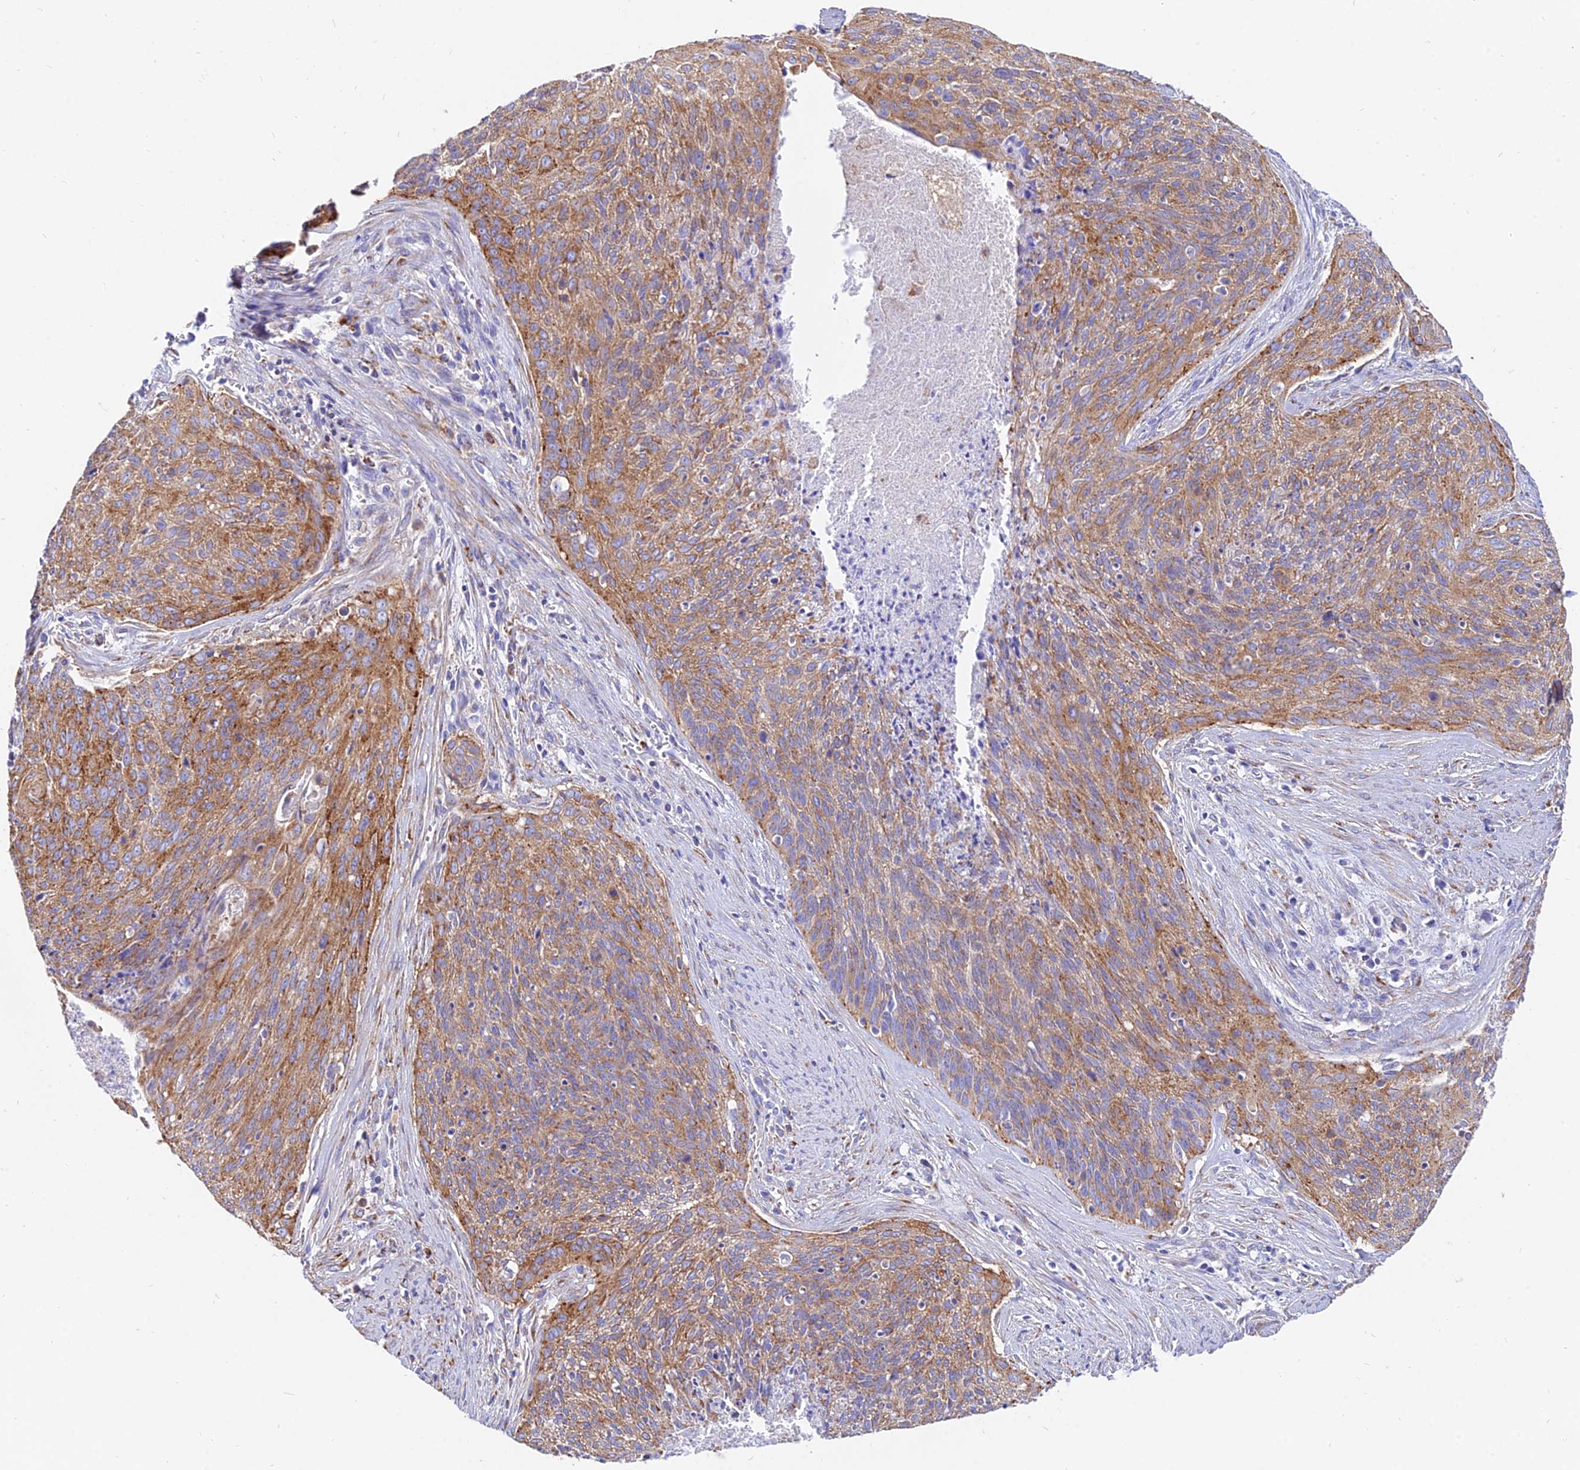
{"staining": {"intensity": "strong", "quantity": ">75%", "location": "cytoplasmic/membranous"}, "tissue": "cervical cancer", "cell_type": "Tumor cells", "image_type": "cancer", "snomed": [{"axis": "morphology", "description": "Squamous cell carcinoma, NOS"}, {"axis": "topography", "description": "Cervix"}], "caption": "Tumor cells demonstrate strong cytoplasmic/membranous positivity in approximately >75% of cells in cervical cancer (squamous cell carcinoma). (IHC, brightfield microscopy, high magnification).", "gene": "AGTRAP", "patient": {"sex": "female", "age": 55}}